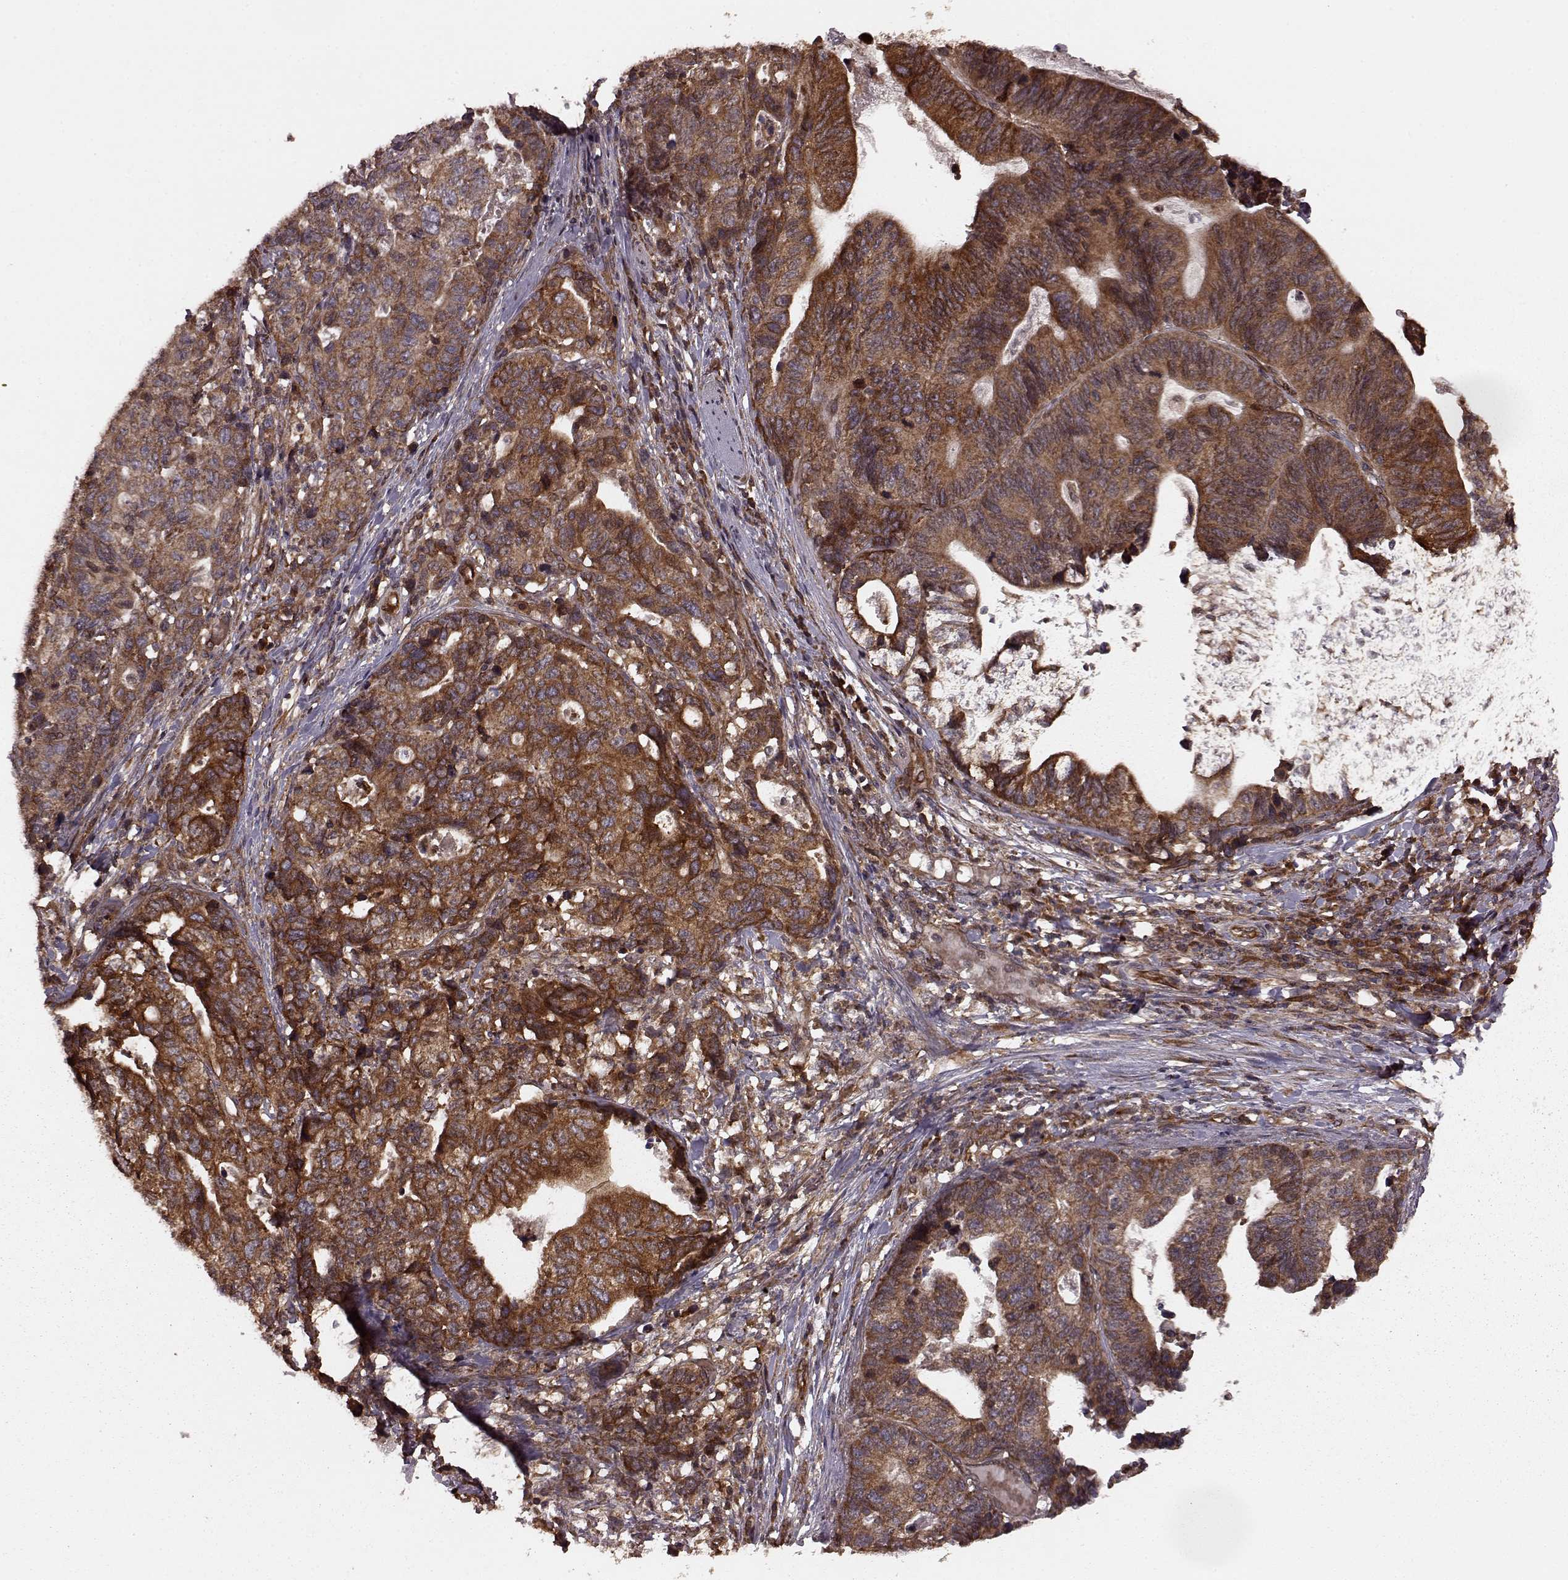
{"staining": {"intensity": "strong", "quantity": ">75%", "location": "cytoplasmic/membranous"}, "tissue": "stomach cancer", "cell_type": "Tumor cells", "image_type": "cancer", "snomed": [{"axis": "morphology", "description": "Adenocarcinoma, NOS"}, {"axis": "topography", "description": "Stomach, upper"}], "caption": "Approximately >75% of tumor cells in human stomach cancer show strong cytoplasmic/membranous protein staining as visualized by brown immunohistochemical staining.", "gene": "AGPAT1", "patient": {"sex": "female", "age": 67}}